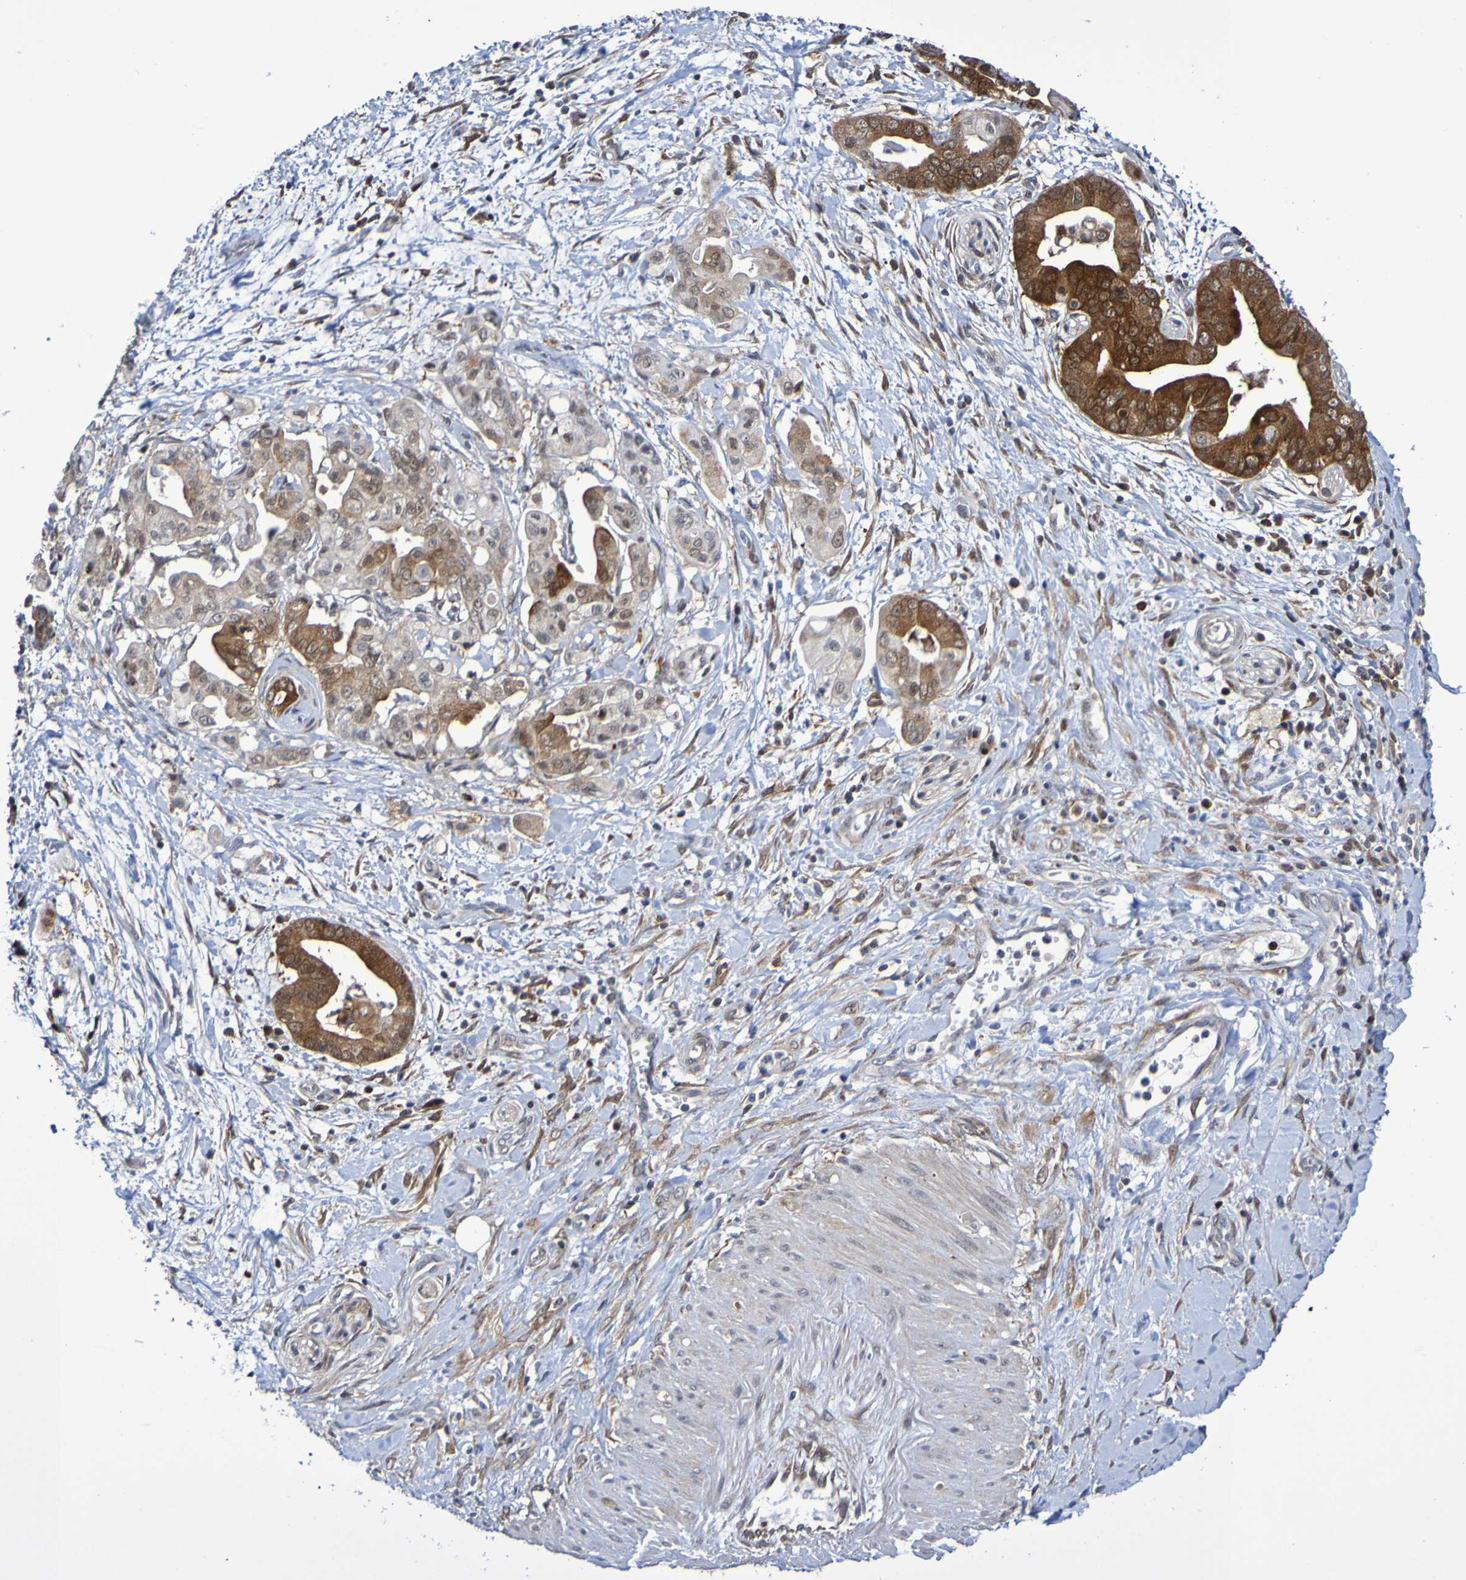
{"staining": {"intensity": "strong", "quantity": ">75%", "location": "cytoplasmic/membranous,nuclear"}, "tissue": "pancreatic cancer", "cell_type": "Tumor cells", "image_type": "cancer", "snomed": [{"axis": "morphology", "description": "Adenocarcinoma, NOS"}, {"axis": "topography", "description": "Pancreas"}], "caption": "Immunohistochemical staining of pancreatic cancer (adenocarcinoma) demonstrates high levels of strong cytoplasmic/membranous and nuclear expression in about >75% of tumor cells.", "gene": "ATIC", "patient": {"sex": "female", "age": 75}}